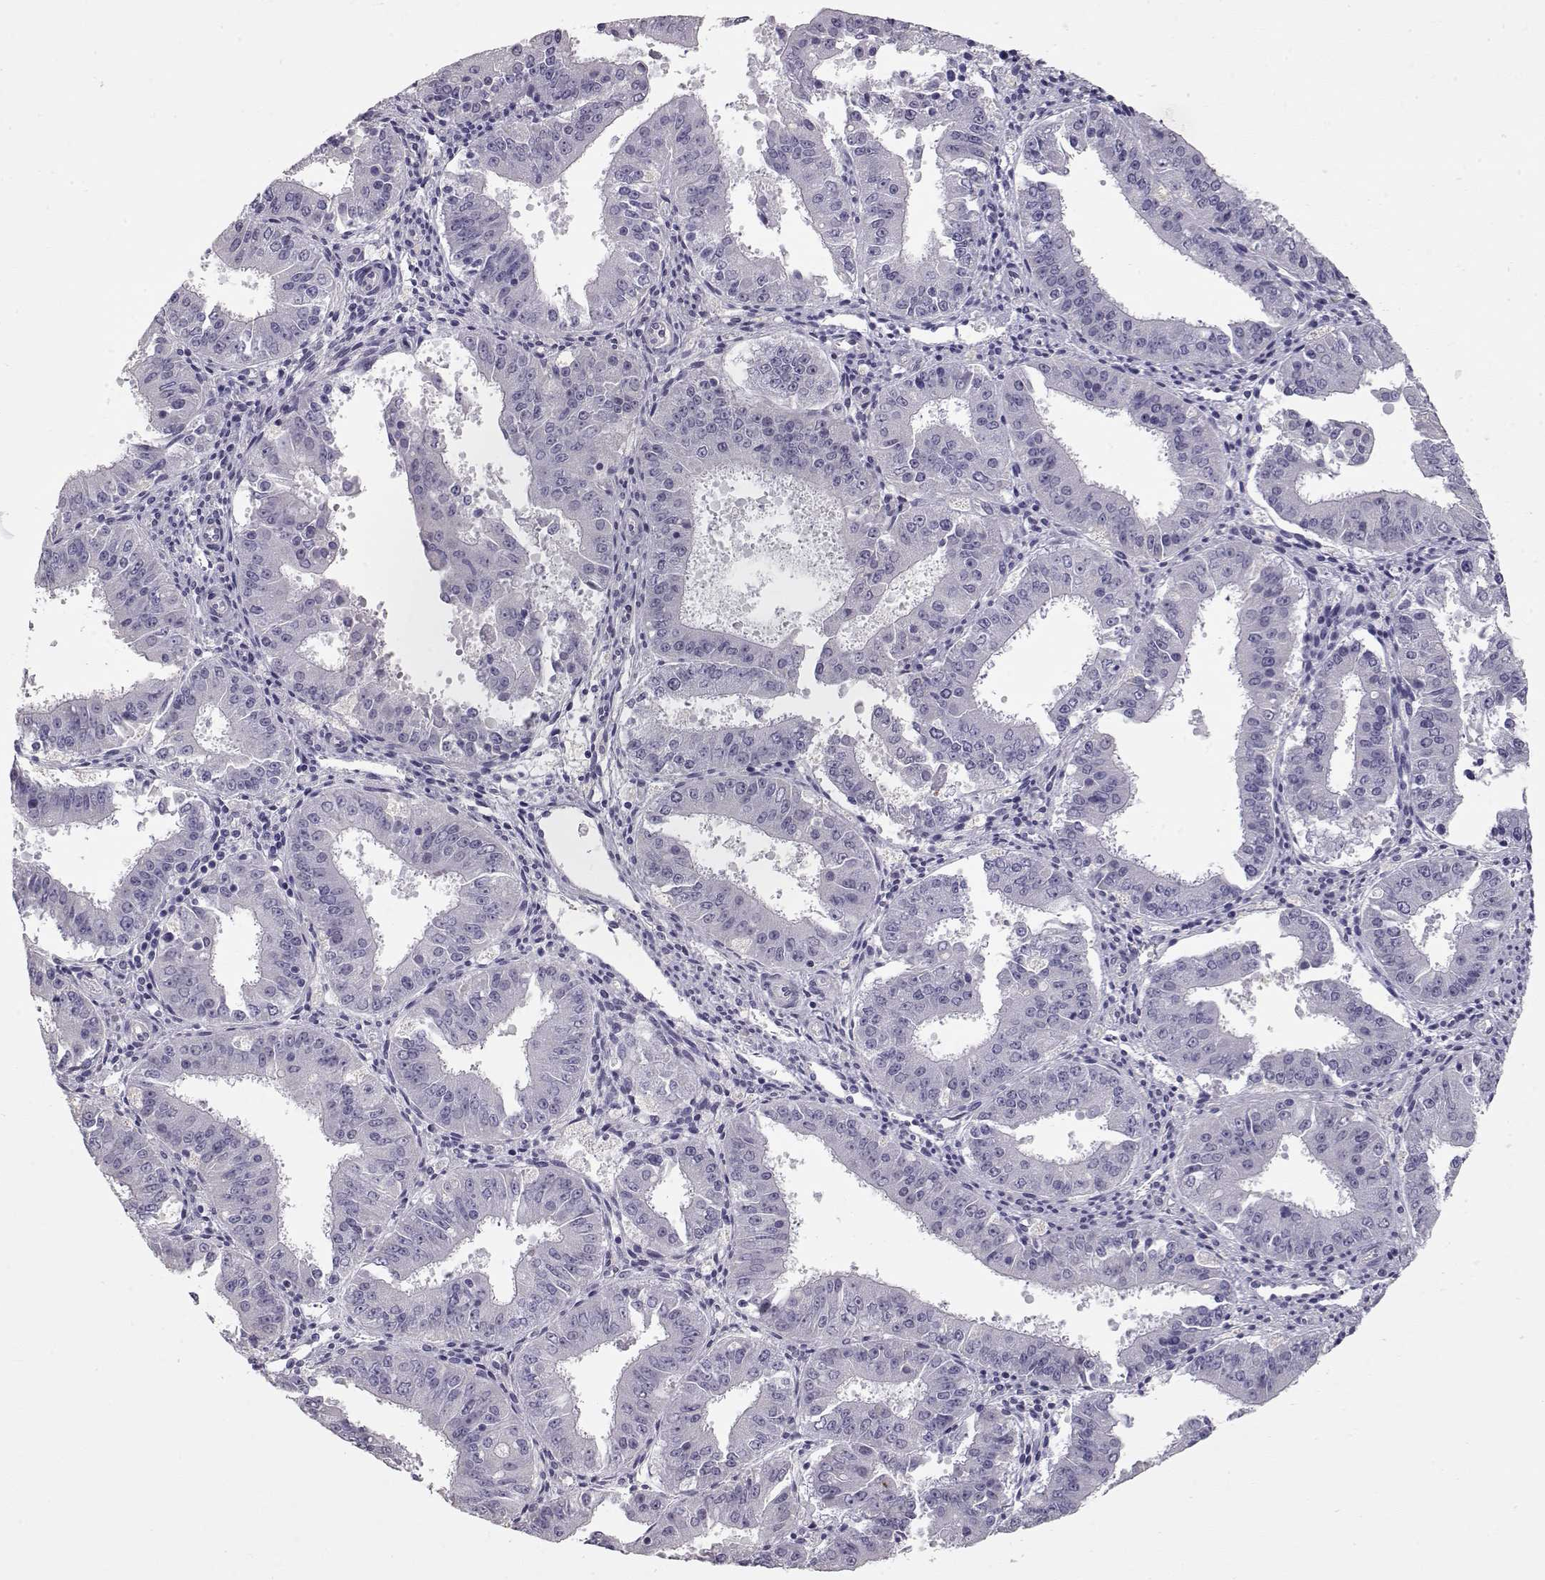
{"staining": {"intensity": "negative", "quantity": "none", "location": "none"}, "tissue": "ovarian cancer", "cell_type": "Tumor cells", "image_type": "cancer", "snomed": [{"axis": "morphology", "description": "Carcinoma, endometroid"}, {"axis": "topography", "description": "Ovary"}], "caption": "The immunohistochemistry (IHC) micrograph has no significant expression in tumor cells of ovarian endometroid carcinoma tissue.", "gene": "SLC18A1", "patient": {"sex": "female", "age": 42}}